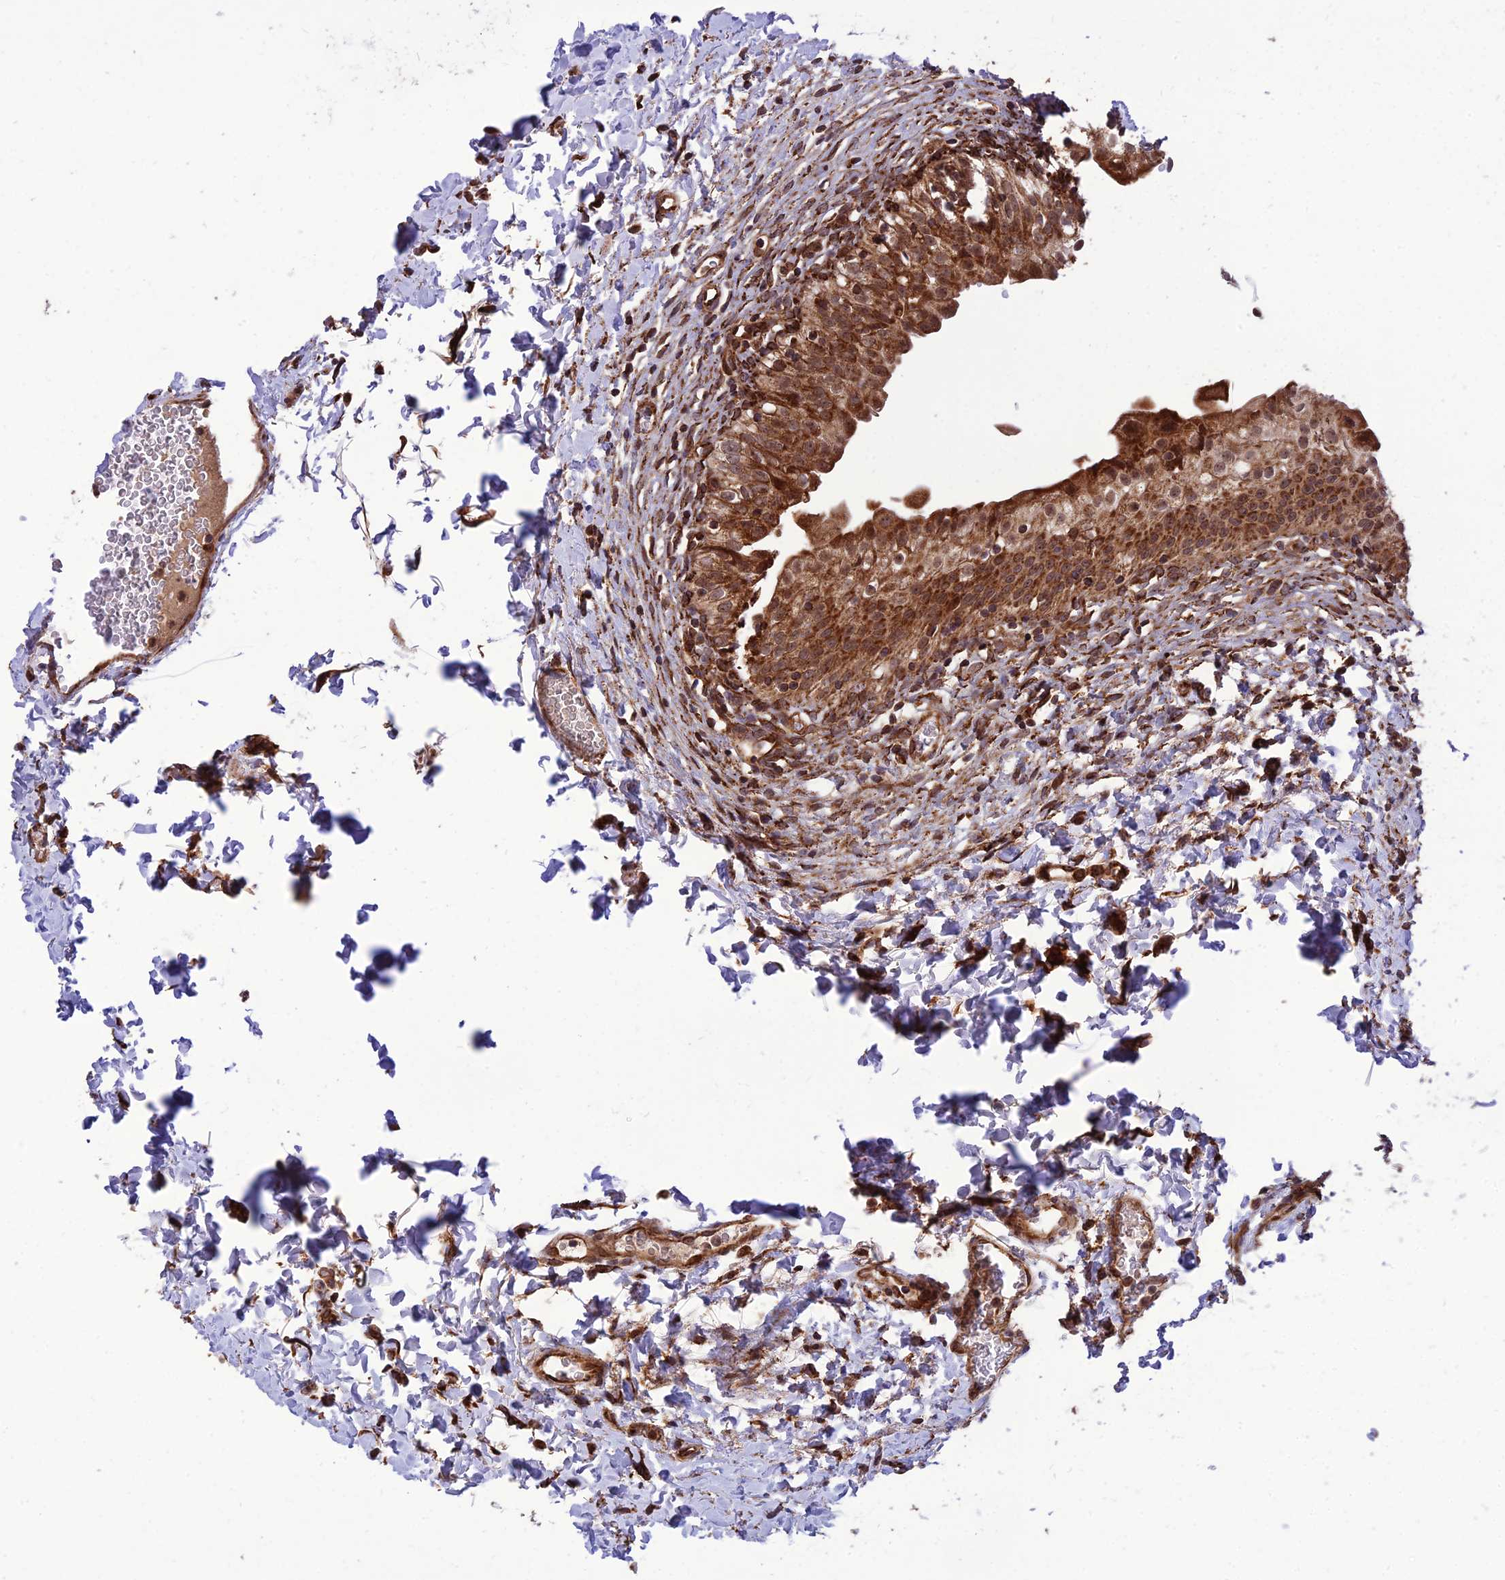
{"staining": {"intensity": "strong", "quantity": ">75%", "location": "cytoplasmic/membranous"}, "tissue": "urinary bladder", "cell_type": "Urothelial cells", "image_type": "normal", "snomed": [{"axis": "morphology", "description": "Normal tissue, NOS"}, {"axis": "topography", "description": "Urinary bladder"}], "caption": "IHC staining of normal urinary bladder, which displays high levels of strong cytoplasmic/membranous staining in about >75% of urothelial cells indicating strong cytoplasmic/membranous protein positivity. The staining was performed using DAB (brown) for protein detection and nuclei were counterstained in hematoxylin (blue).", "gene": "CRTAP", "patient": {"sex": "male", "age": 55}}